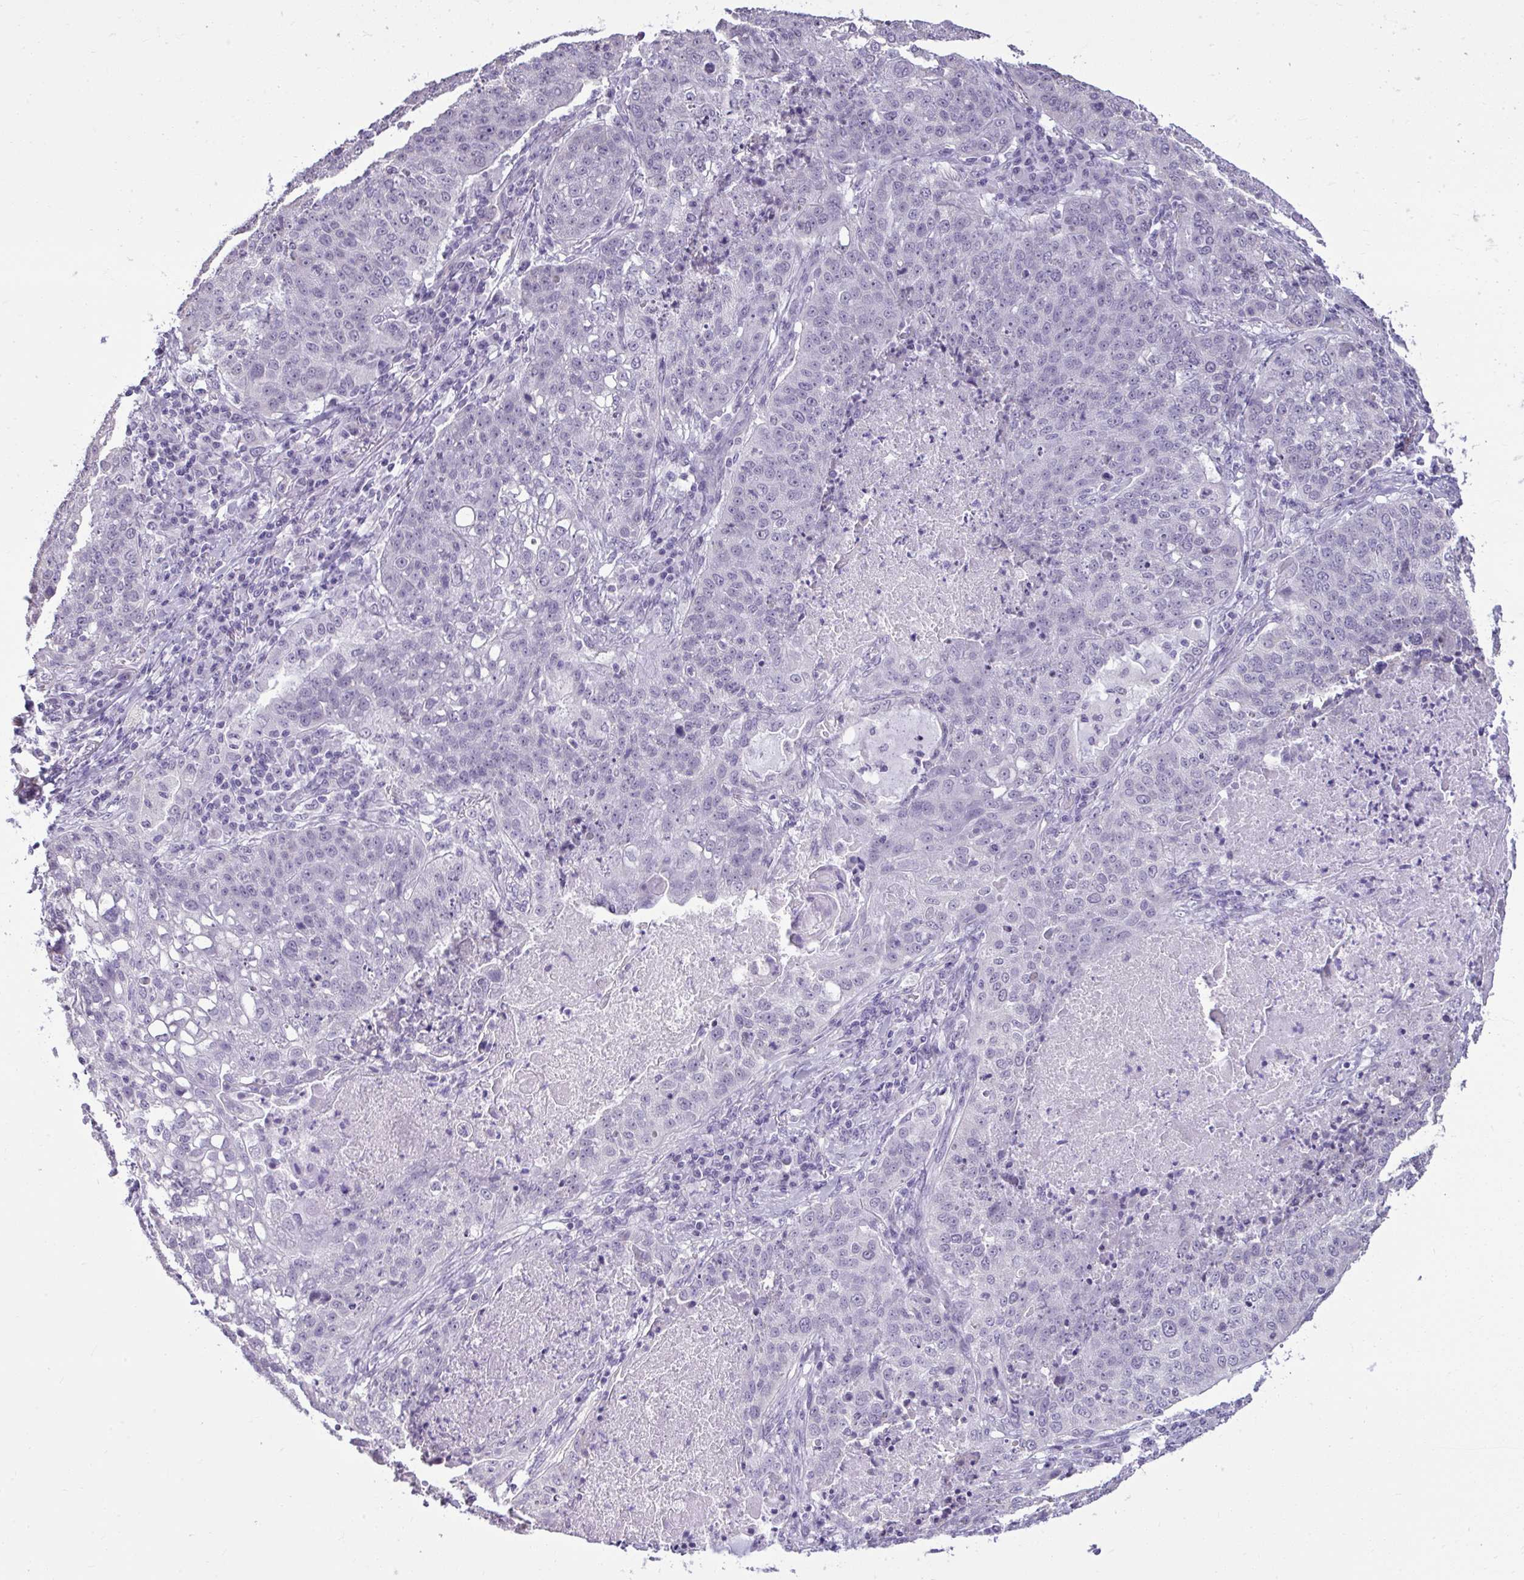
{"staining": {"intensity": "negative", "quantity": "none", "location": "none"}, "tissue": "lung cancer", "cell_type": "Tumor cells", "image_type": "cancer", "snomed": [{"axis": "morphology", "description": "Squamous cell carcinoma, NOS"}, {"axis": "topography", "description": "Lung"}], "caption": "High magnification brightfield microscopy of lung squamous cell carcinoma stained with DAB (brown) and counterstained with hematoxylin (blue): tumor cells show no significant positivity. (DAB immunohistochemistry (IHC) visualized using brightfield microscopy, high magnification).", "gene": "NPPA", "patient": {"sex": "male", "age": 63}}